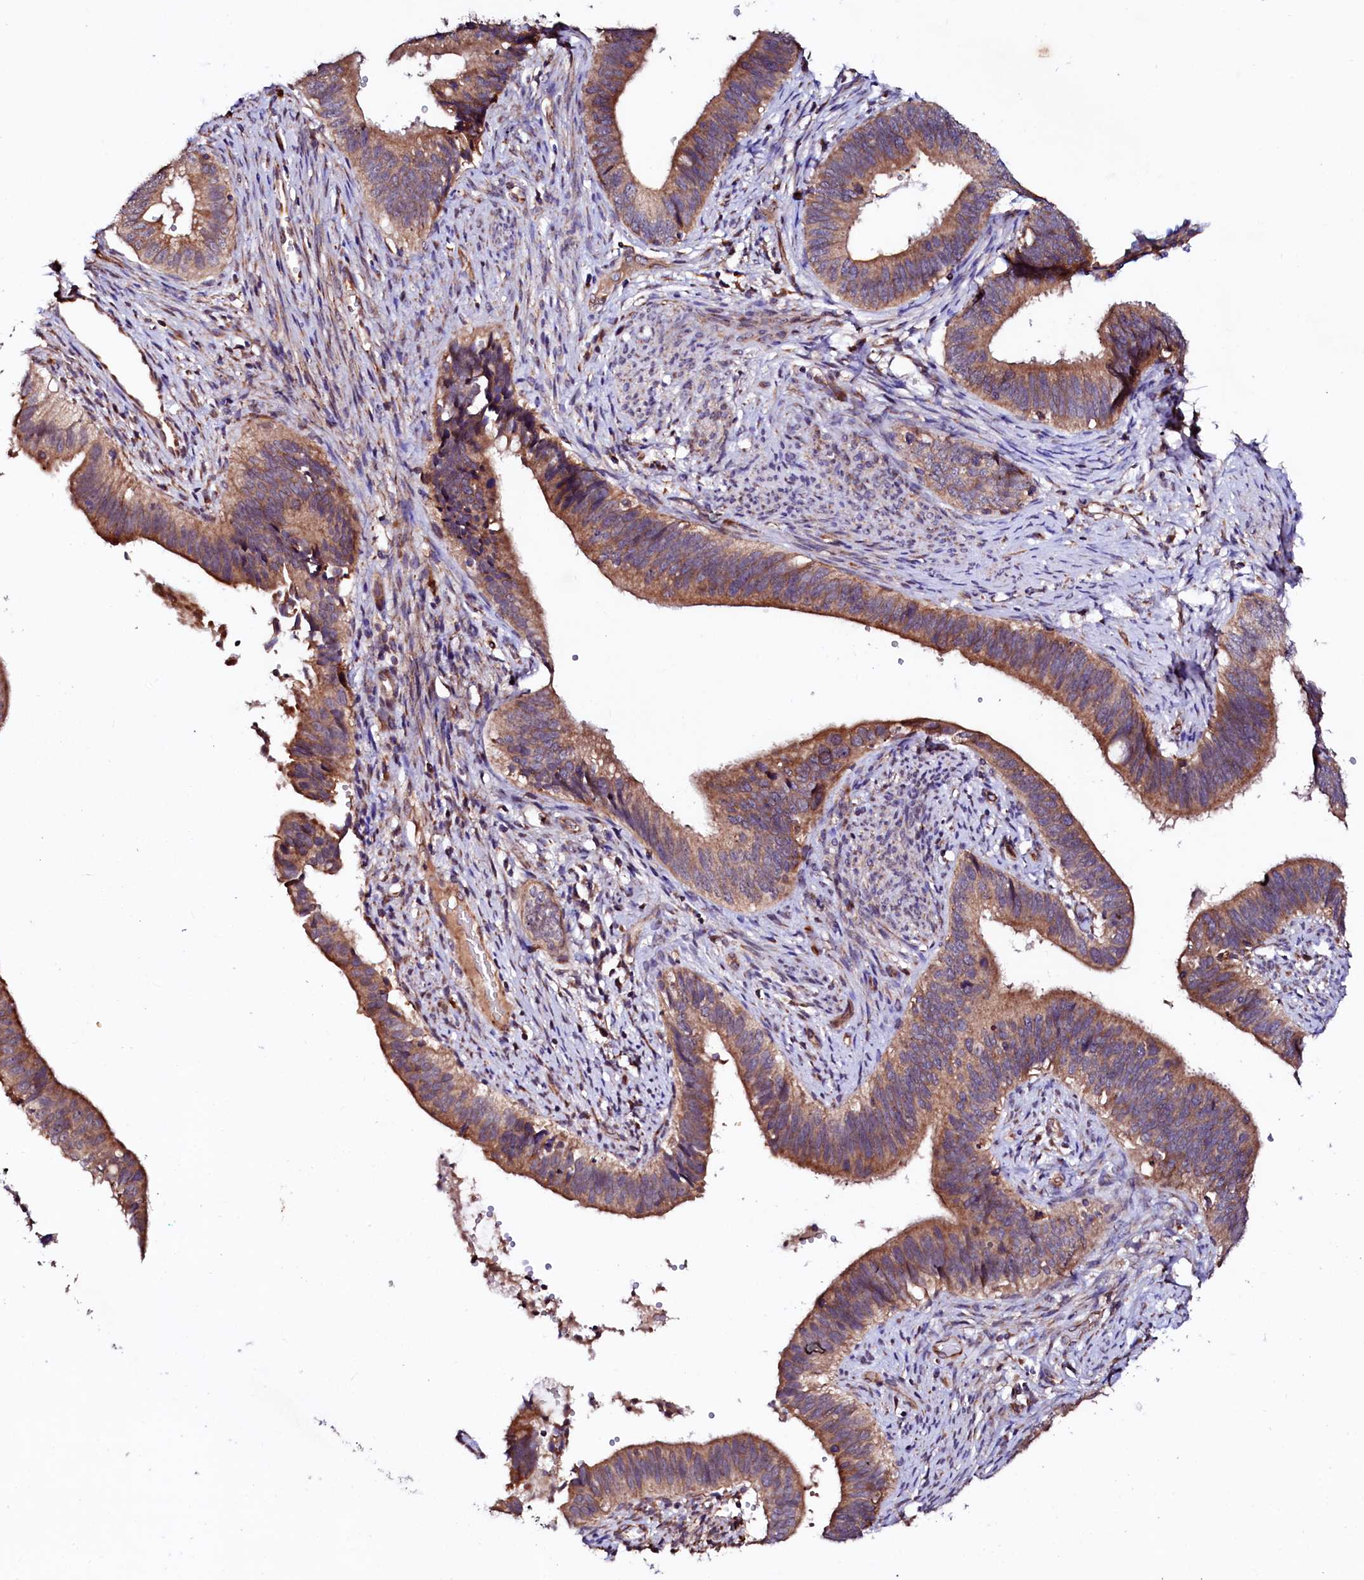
{"staining": {"intensity": "moderate", "quantity": ">75%", "location": "cytoplasmic/membranous"}, "tissue": "cervical cancer", "cell_type": "Tumor cells", "image_type": "cancer", "snomed": [{"axis": "morphology", "description": "Adenocarcinoma, NOS"}, {"axis": "topography", "description": "Cervix"}], "caption": "A medium amount of moderate cytoplasmic/membranous expression is seen in about >75% of tumor cells in cervical adenocarcinoma tissue.", "gene": "UBE3C", "patient": {"sex": "female", "age": 42}}